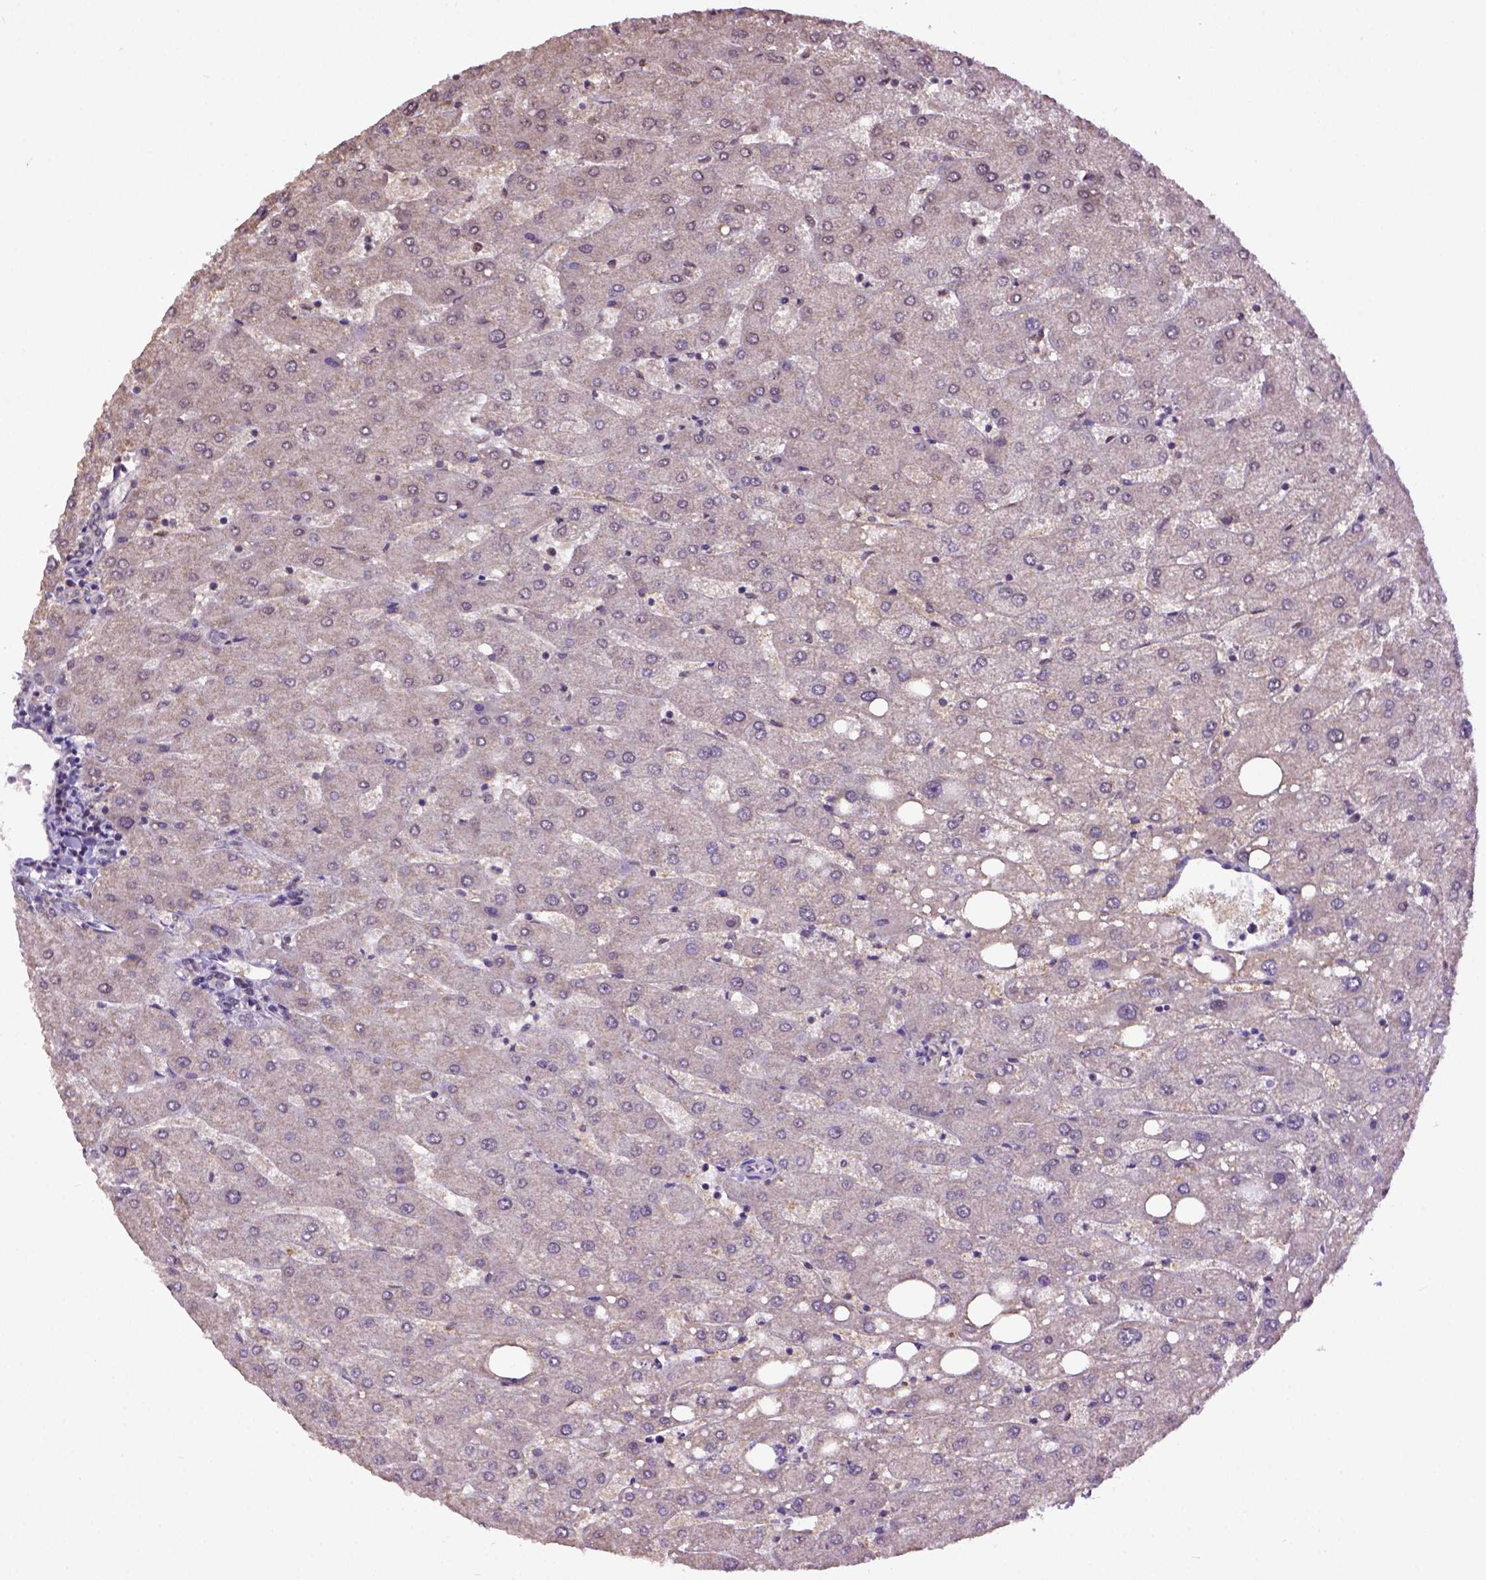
{"staining": {"intensity": "negative", "quantity": "none", "location": "none"}, "tissue": "liver", "cell_type": "Cholangiocytes", "image_type": "normal", "snomed": [{"axis": "morphology", "description": "Normal tissue, NOS"}, {"axis": "topography", "description": "Liver"}], "caption": "High power microscopy histopathology image of an IHC photomicrograph of normal liver, revealing no significant staining in cholangiocytes. Brightfield microscopy of immunohistochemistry stained with DAB (brown) and hematoxylin (blue), captured at high magnification.", "gene": "WDR17", "patient": {"sex": "male", "age": 67}}